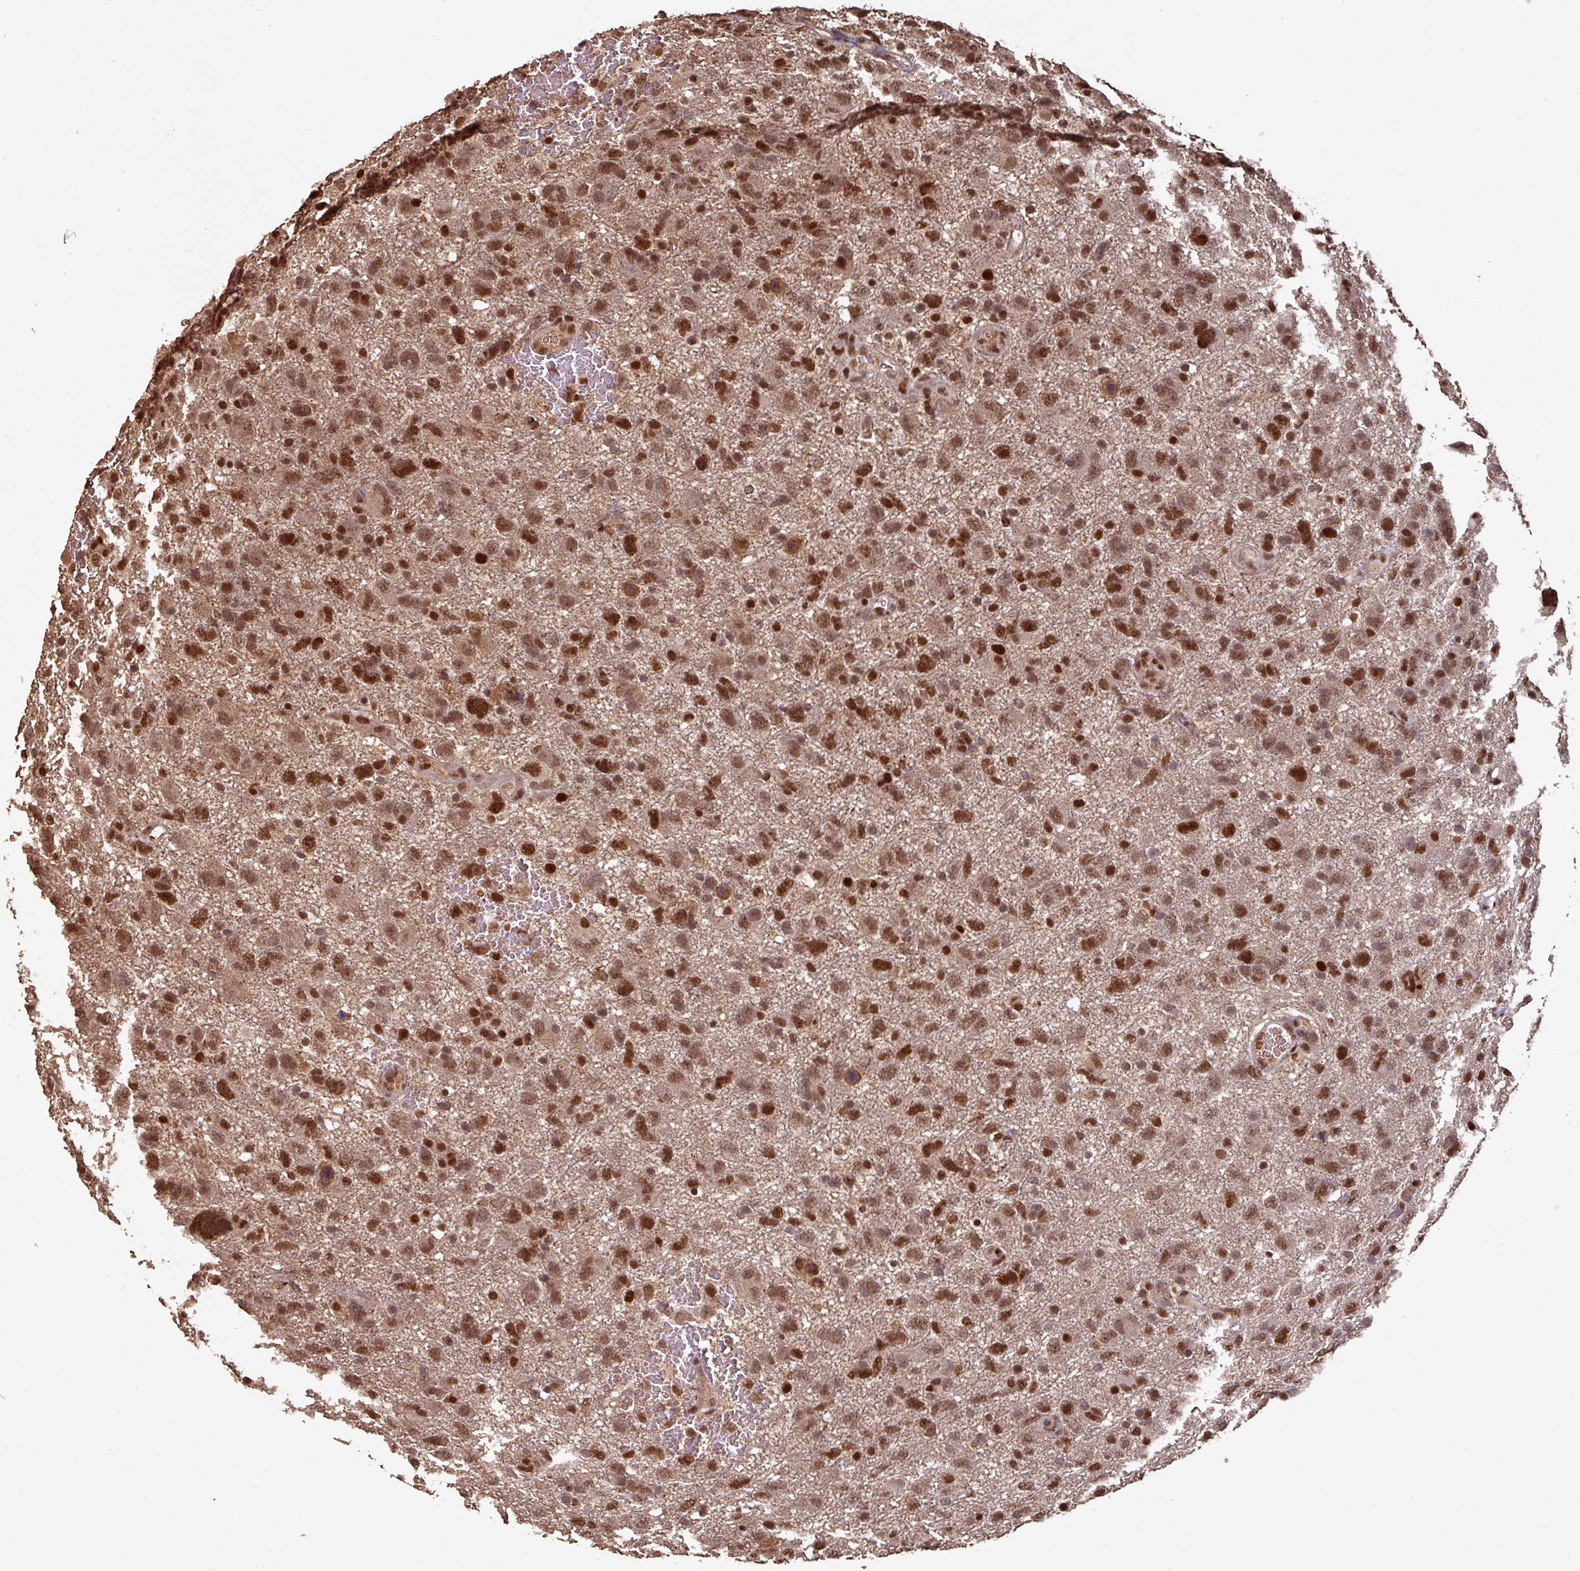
{"staining": {"intensity": "strong", "quantity": ">75%", "location": "nuclear"}, "tissue": "glioma", "cell_type": "Tumor cells", "image_type": "cancer", "snomed": [{"axis": "morphology", "description": "Glioma, malignant, High grade"}, {"axis": "topography", "description": "Brain"}], "caption": "About >75% of tumor cells in high-grade glioma (malignant) exhibit strong nuclear protein positivity as visualized by brown immunohistochemical staining.", "gene": "POLD1", "patient": {"sex": "male", "age": 61}}